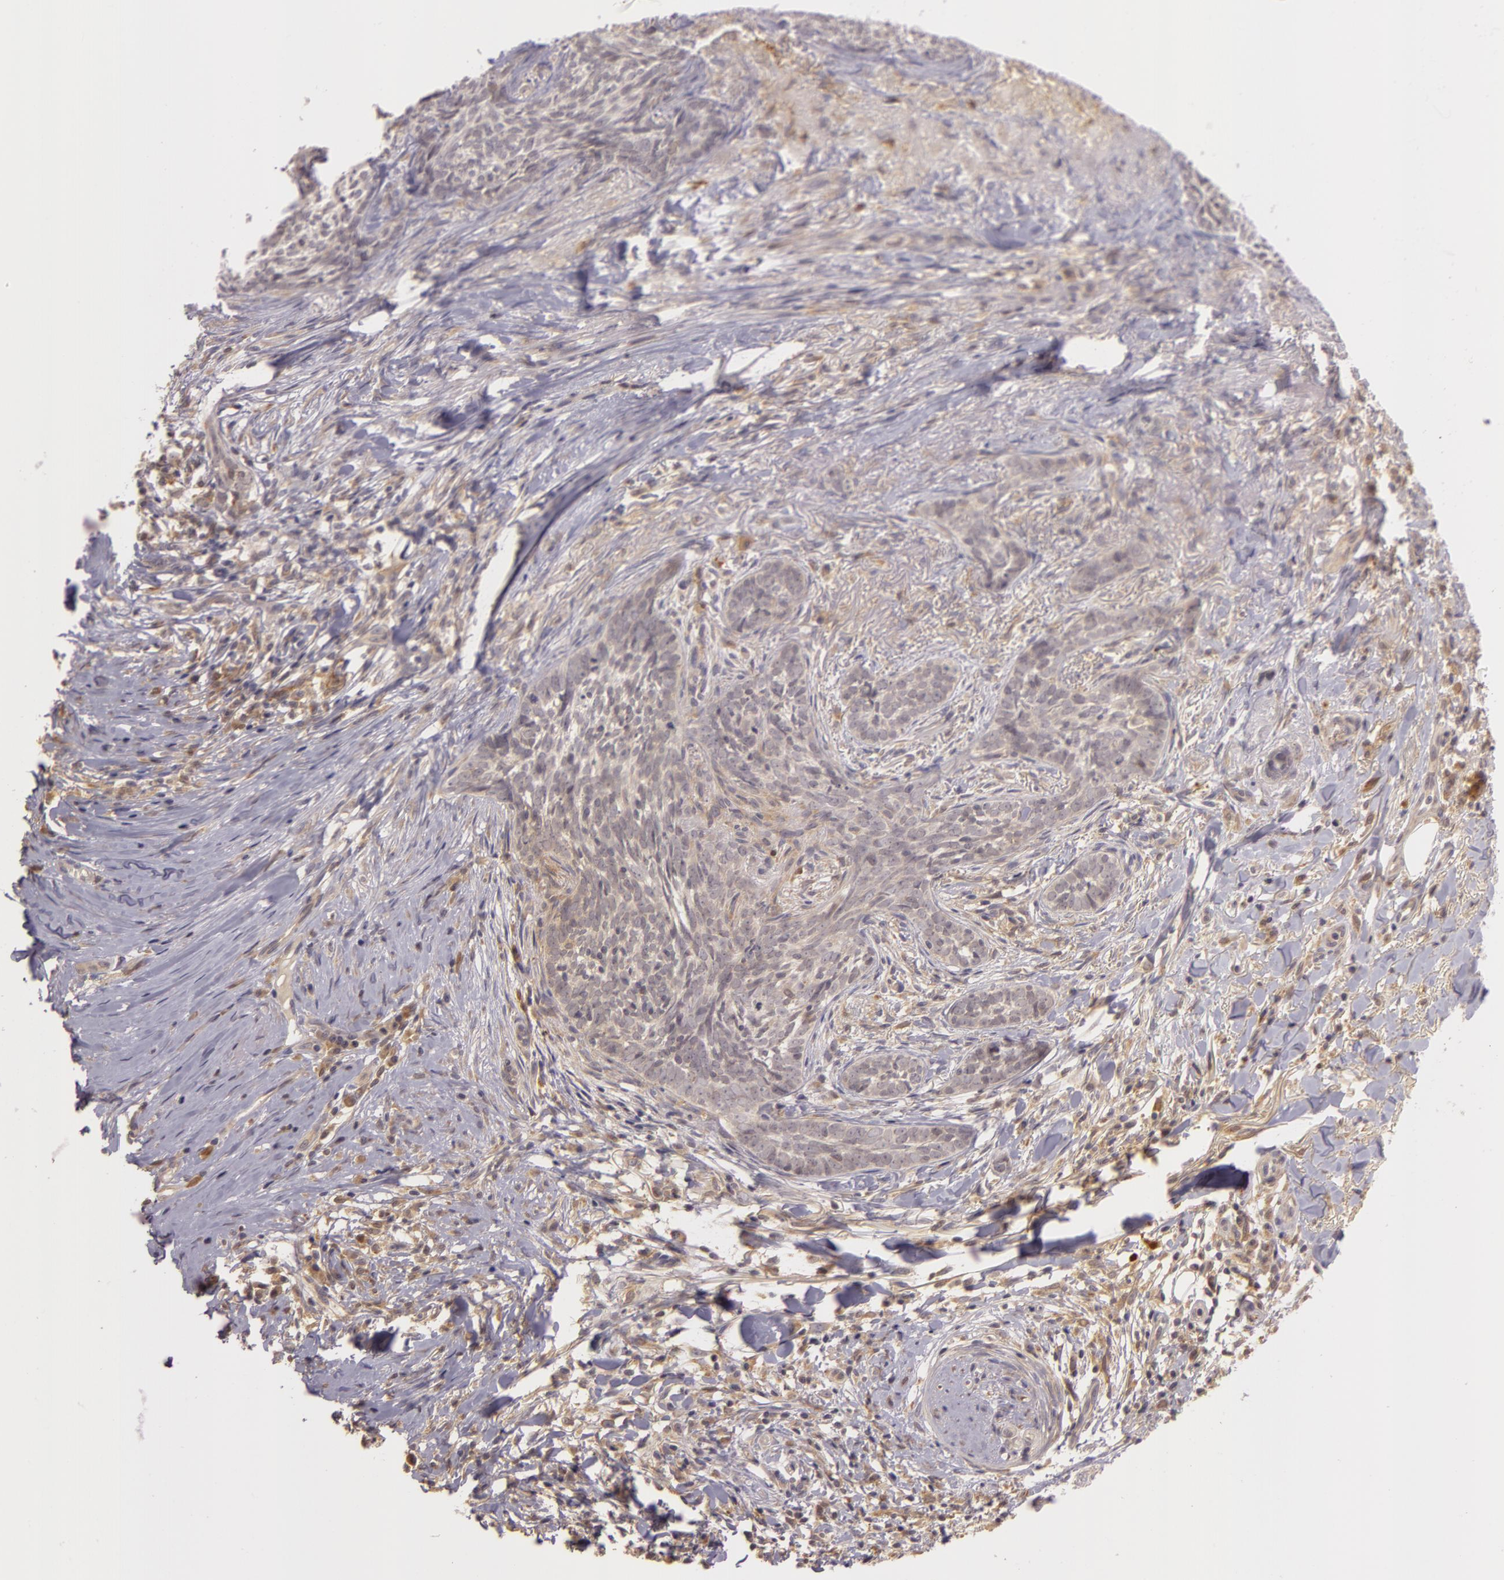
{"staining": {"intensity": "weak", "quantity": ">75%", "location": "cytoplasmic/membranous"}, "tissue": "skin cancer", "cell_type": "Tumor cells", "image_type": "cancer", "snomed": [{"axis": "morphology", "description": "Basal cell carcinoma"}, {"axis": "topography", "description": "Skin"}], "caption": "Immunohistochemistry (IHC) micrograph of neoplastic tissue: basal cell carcinoma (skin) stained using IHC reveals low levels of weak protein expression localized specifically in the cytoplasmic/membranous of tumor cells, appearing as a cytoplasmic/membranous brown color.", "gene": "PPP1R3F", "patient": {"sex": "female", "age": 81}}